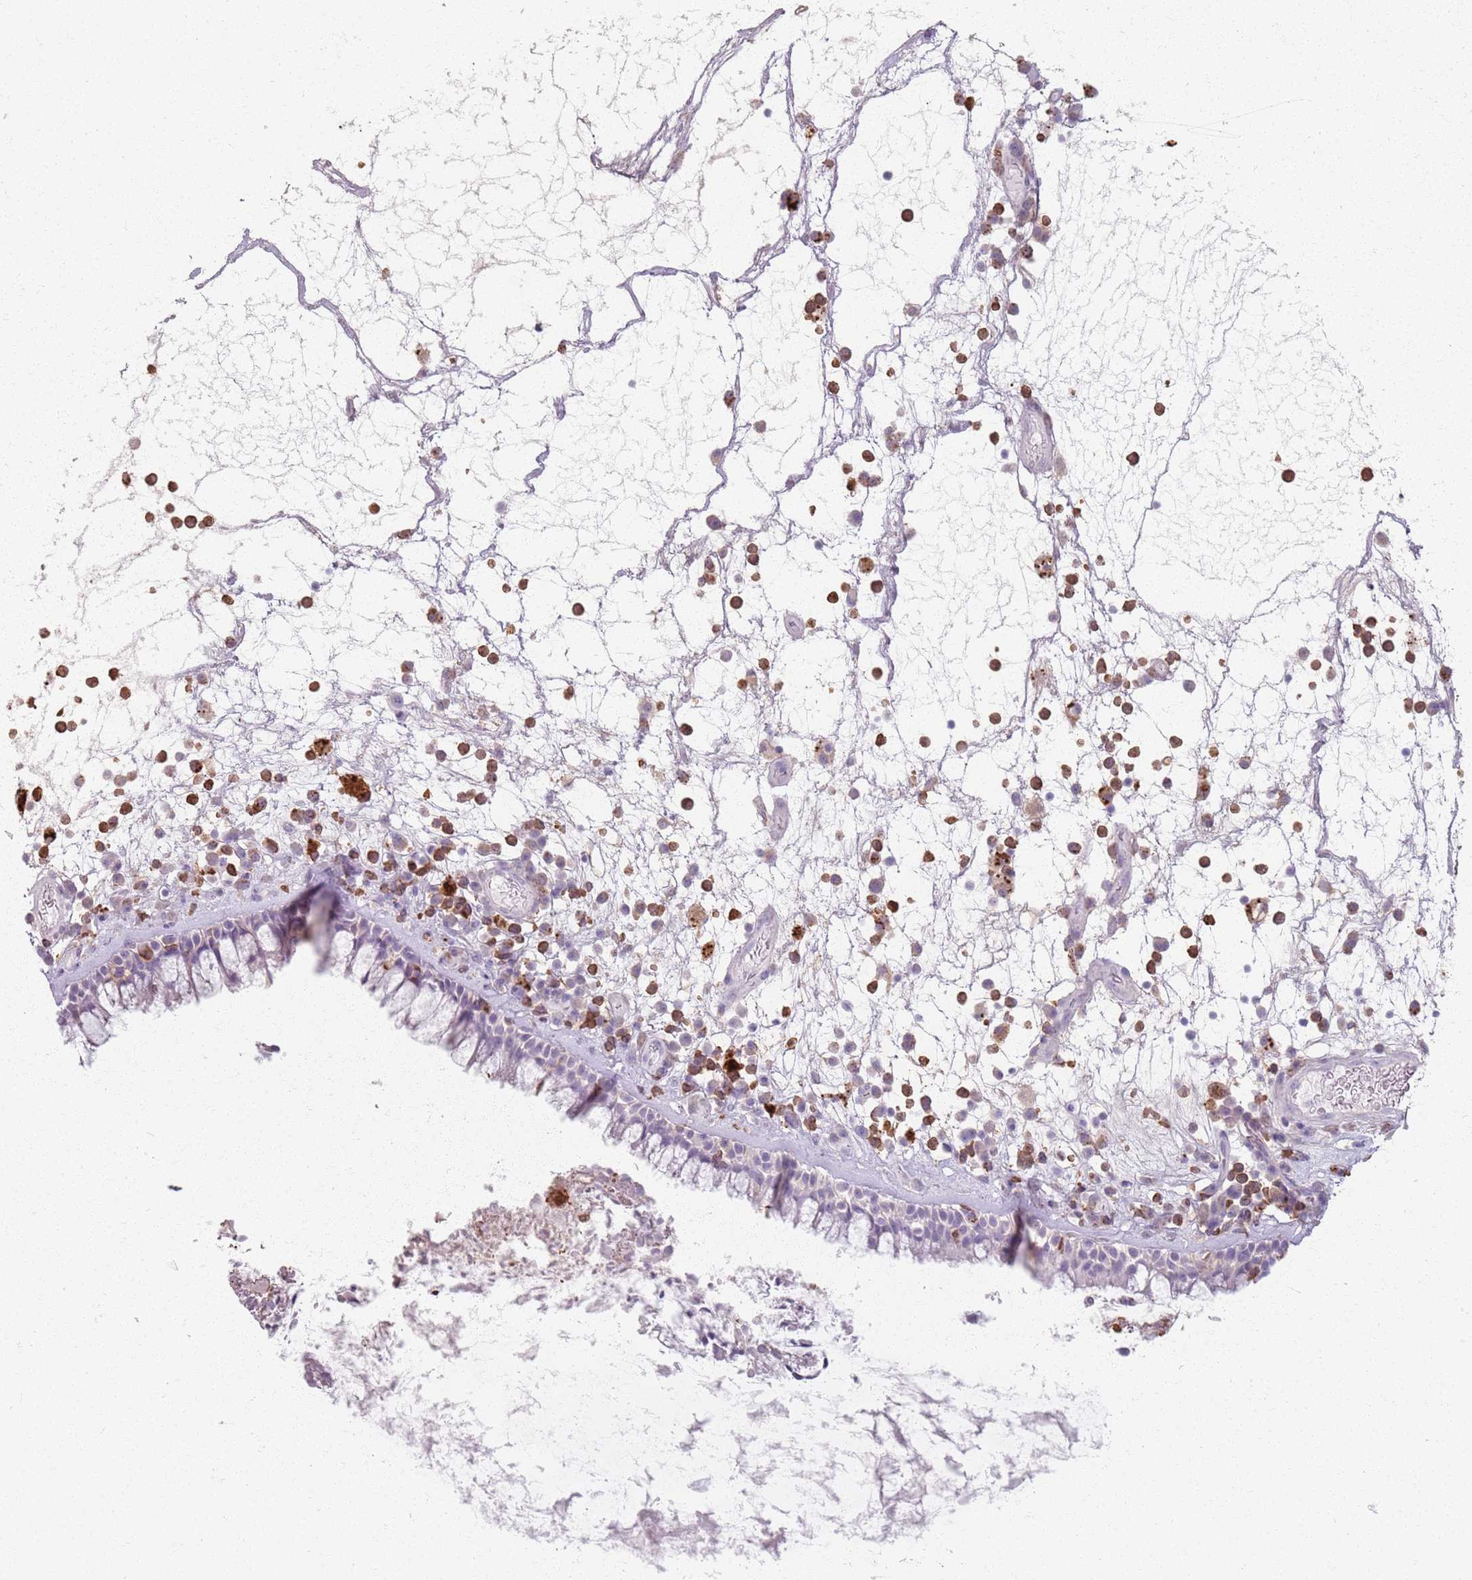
{"staining": {"intensity": "weak", "quantity": "<25%", "location": "cytoplasmic/membranous"}, "tissue": "nasopharynx", "cell_type": "Respiratory epithelial cells", "image_type": "normal", "snomed": [{"axis": "morphology", "description": "Normal tissue, NOS"}, {"axis": "morphology", "description": "Inflammation, NOS"}, {"axis": "topography", "description": "Nasopharynx"}], "caption": "The IHC histopathology image has no significant staining in respiratory epithelial cells of nasopharynx.", "gene": "GDPGP1", "patient": {"sex": "male", "age": 70}}